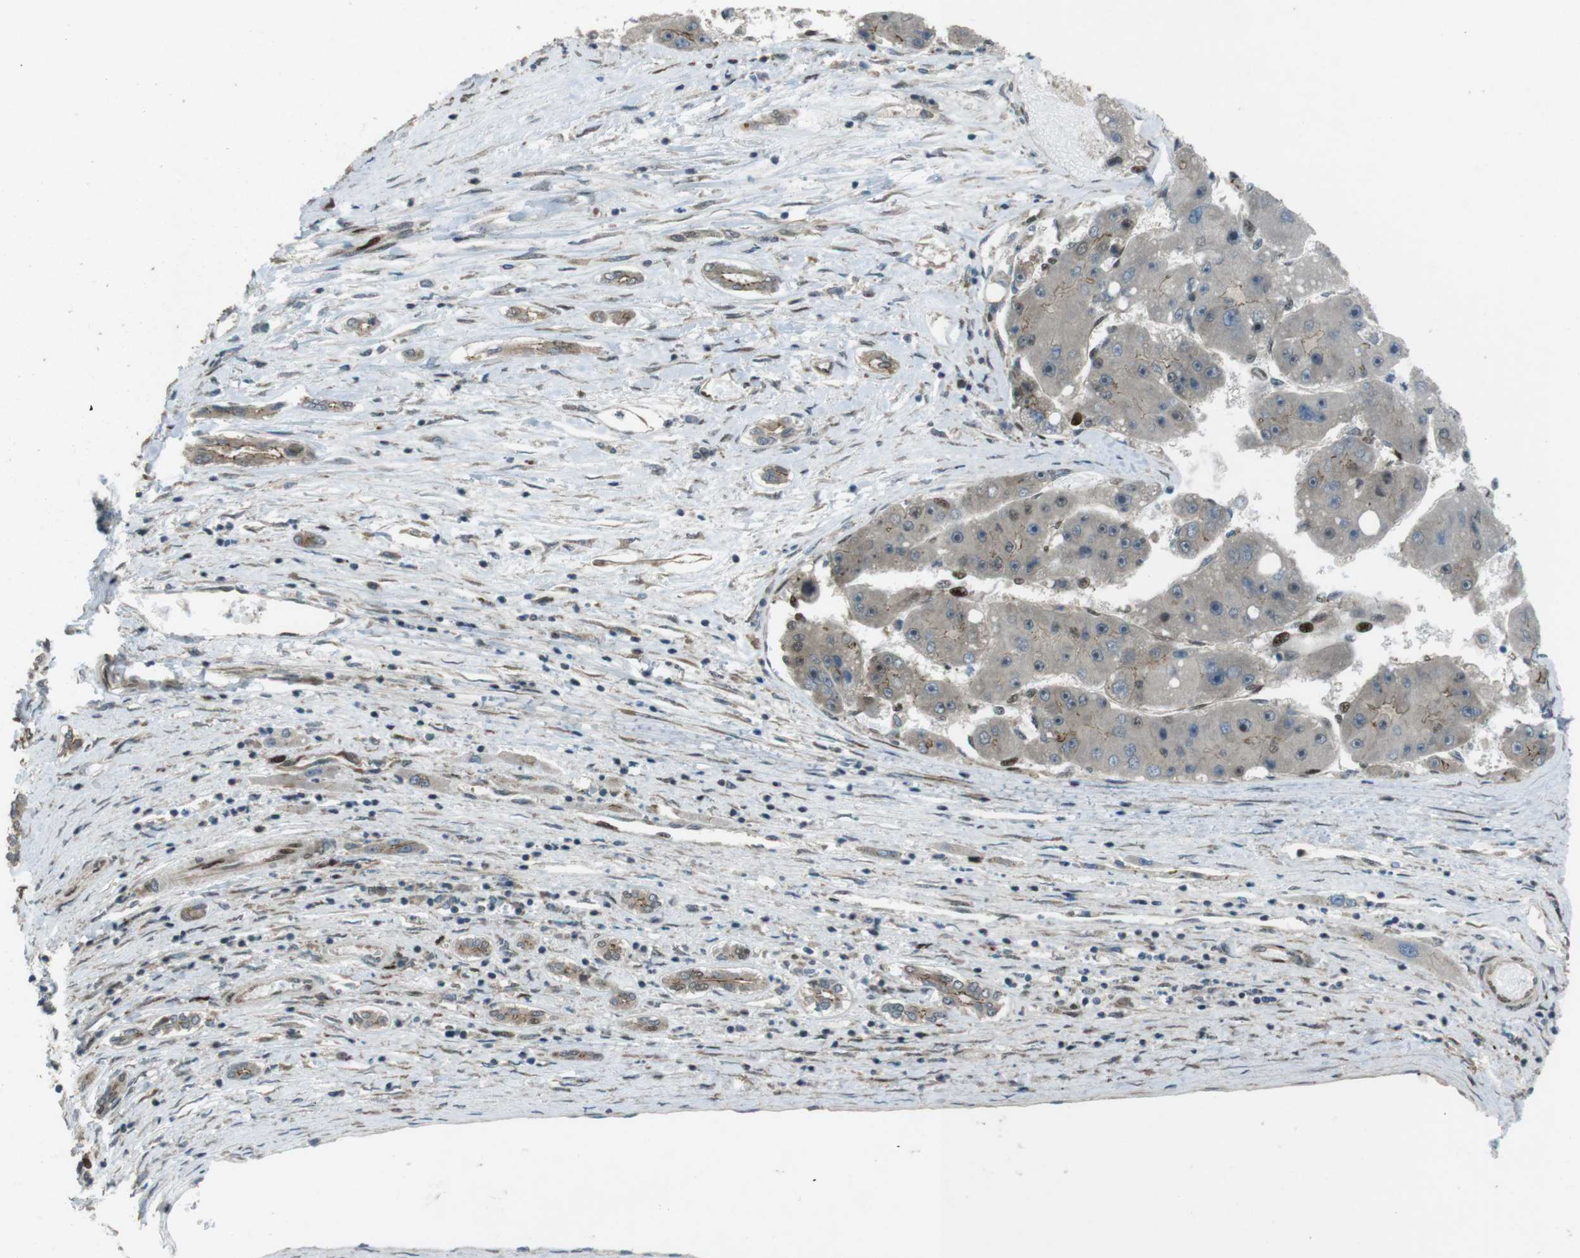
{"staining": {"intensity": "negative", "quantity": "none", "location": "none"}, "tissue": "liver cancer", "cell_type": "Tumor cells", "image_type": "cancer", "snomed": [{"axis": "morphology", "description": "Carcinoma, Hepatocellular, NOS"}, {"axis": "topography", "description": "Liver"}], "caption": "The image demonstrates no staining of tumor cells in liver hepatocellular carcinoma.", "gene": "ZNF330", "patient": {"sex": "female", "age": 61}}